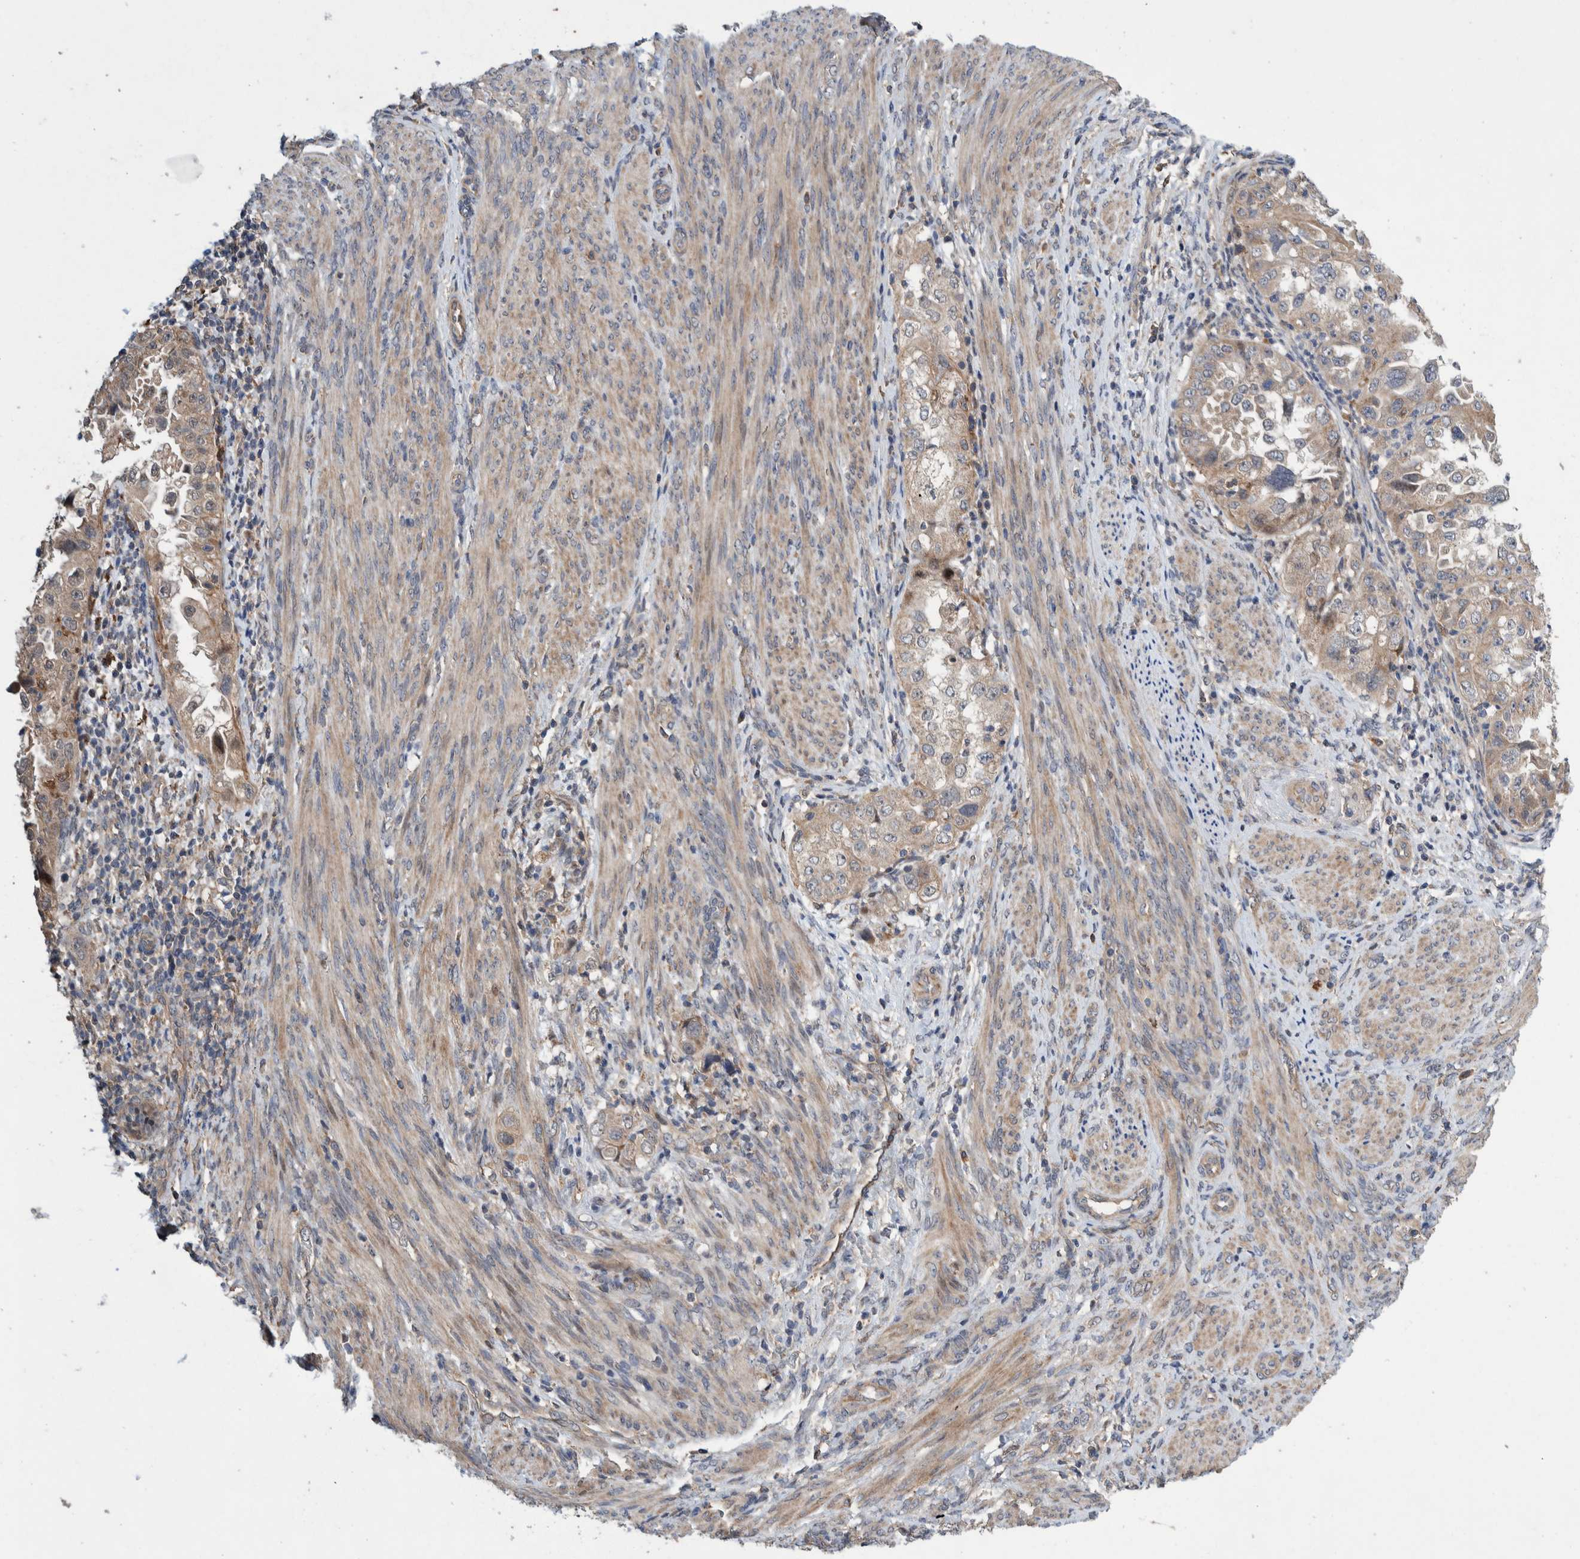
{"staining": {"intensity": "weak", "quantity": ">75%", "location": "cytoplasmic/membranous"}, "tissue": "endometrial cancer", "cell_type": "Tumor cells", "image_type": "cancer", "snomed": [{"axis": "morphology", "description": "Adenocarcinoma, NOS"}, {"axis": "topography", "description": "Endometrium"}], "caption": "Approximately >75% of tumor cells in endometrial adenocarcinoma exhibit weak cytoplasmic/membranous protein expression as visualized by brown immunohistochemical staining.", "gene": "PIK3R6", "patient": {"sex": "female", "age": 85}}